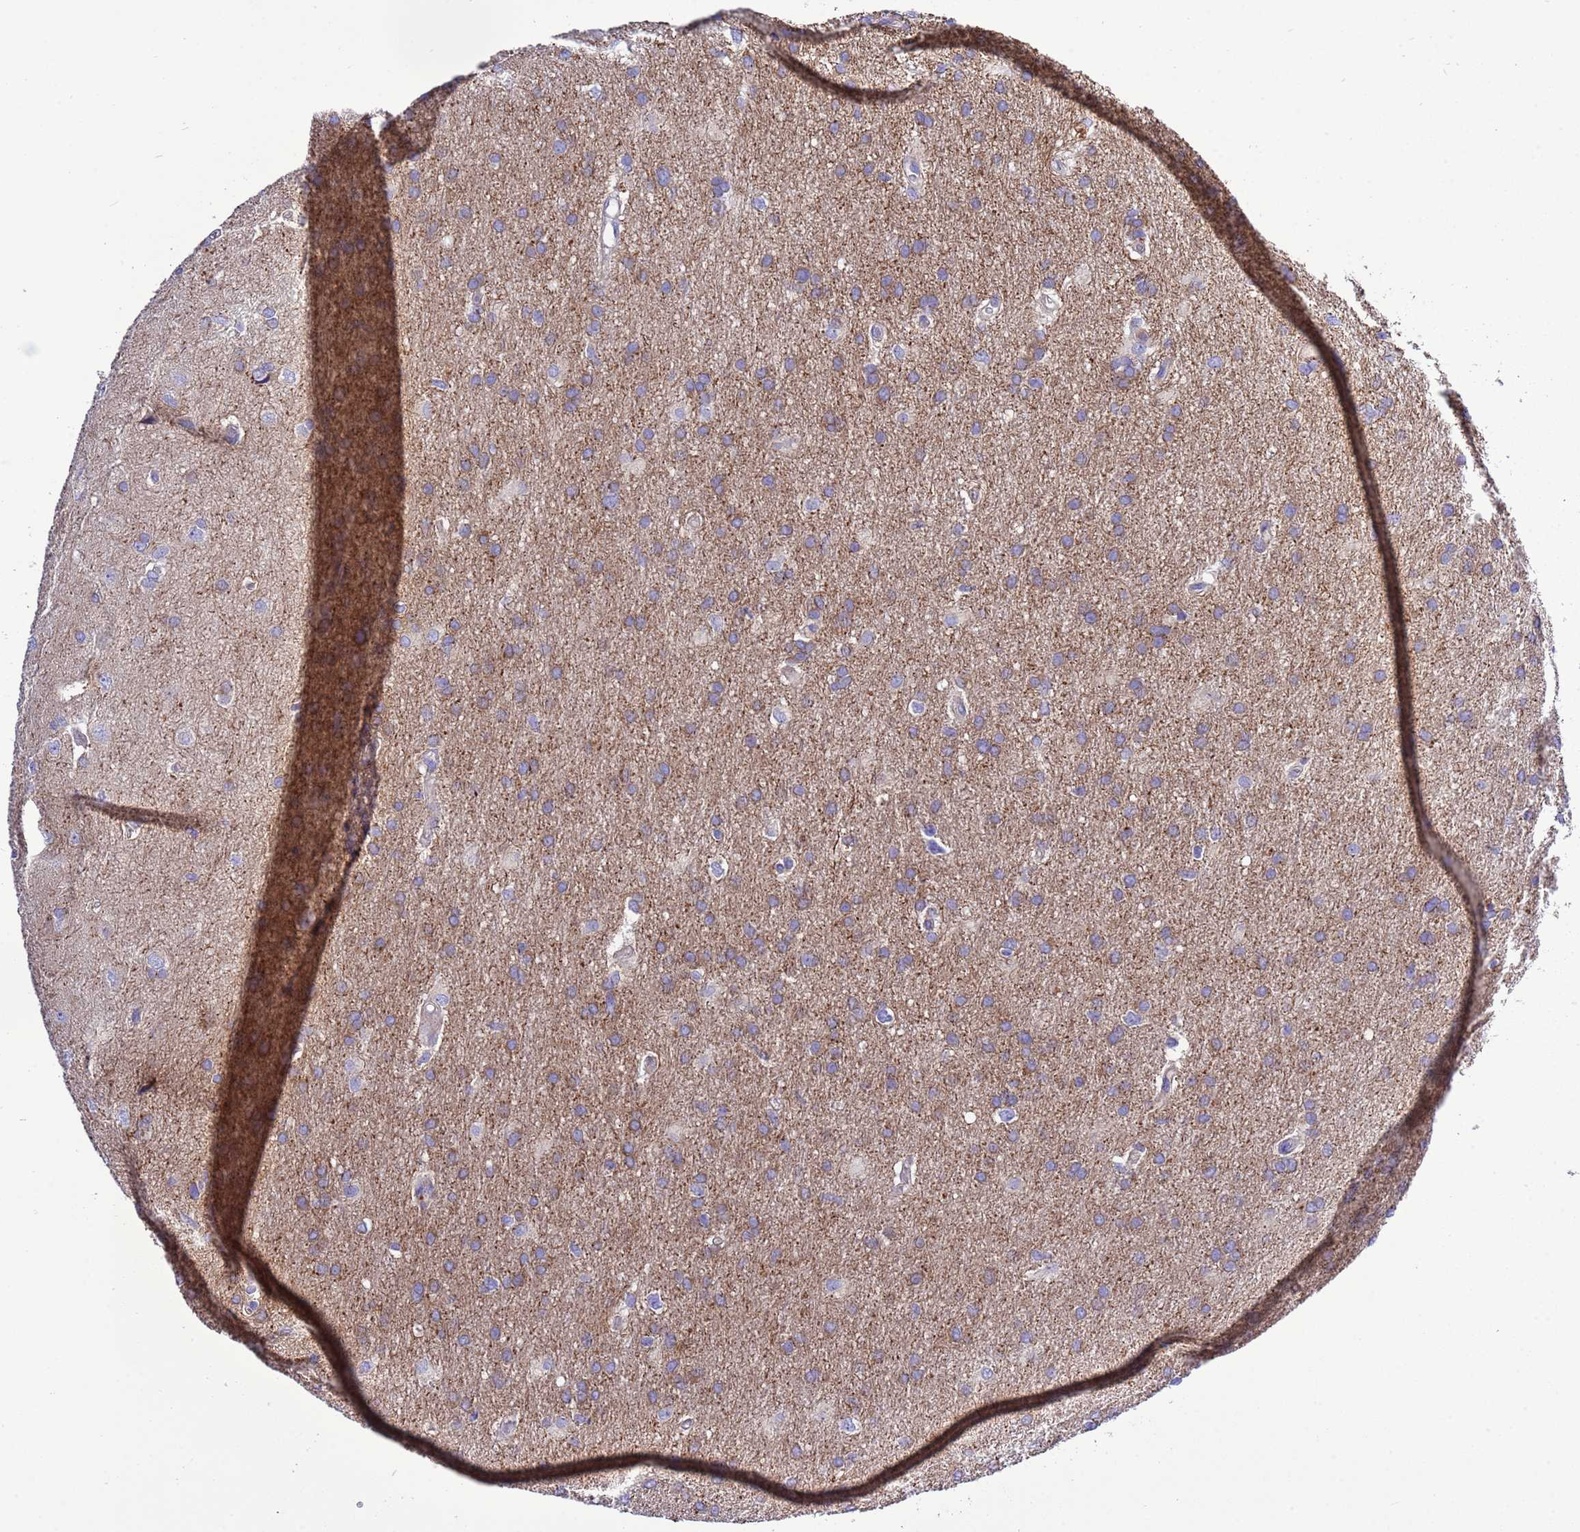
{"staining": {"intensity": "weak", "quantity": "25%-75%", "location": "cytoplasmic/membranous"}, "tissue": "glioma", "cell_type": "Tumor cells", "image_type": "cancer", "snomed": [{"axis": "morphology", "description": "Glioma, malignant, High grade"}, {"axis": "topography", "description": "Brain"}], "caption": "Weak cytoplasmic/membranous expression is appreciated in approximately 25%-75% of tumor cells in glioma.", "gene": "KICS2", "patient": {"sex": "male", "age": 77}}